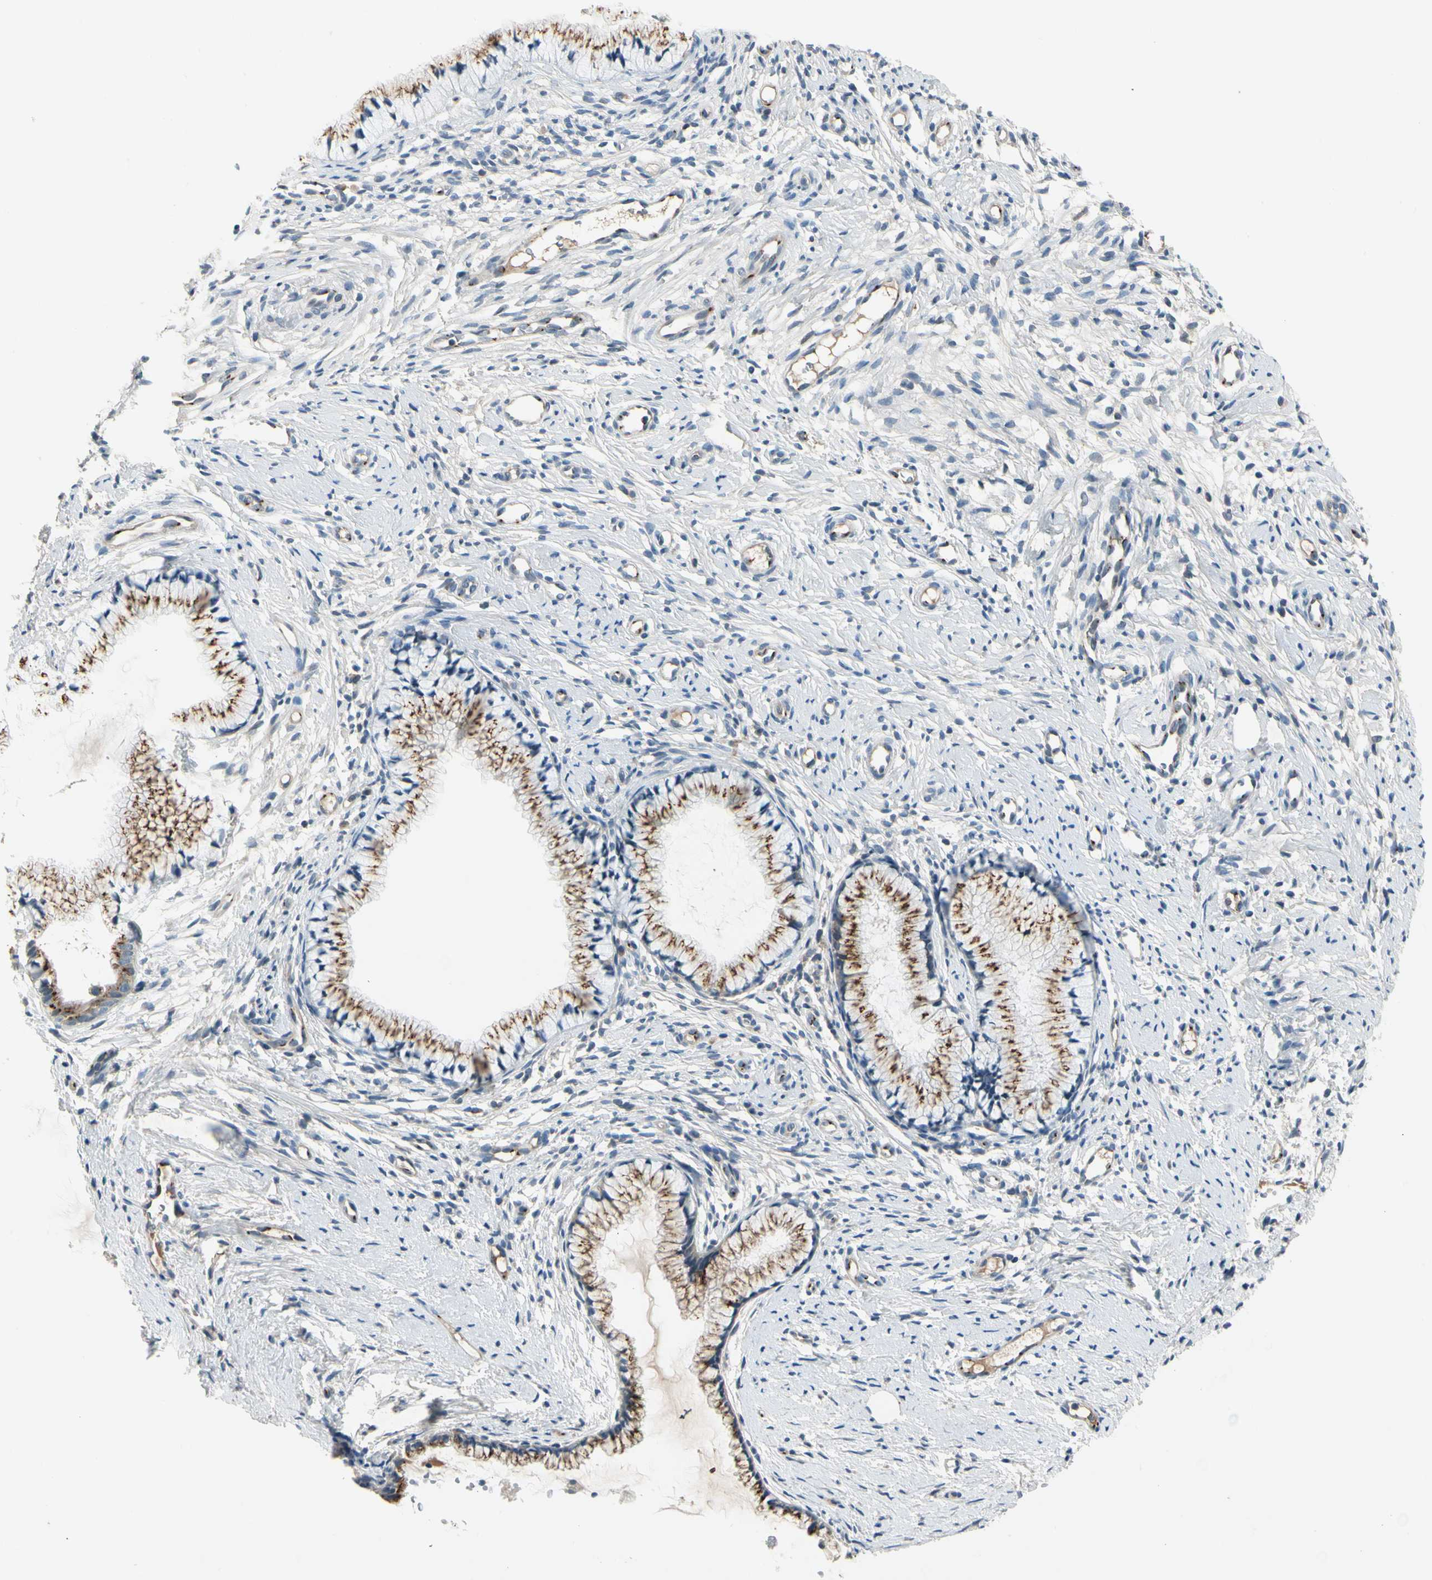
{"staining": {"intensity": "moderate", "quantity": ">75%", "location": "cytoplasmic/membranous"}, "tissue": "cervix", "cell_type": "Glandular cells", "image_type": "normal", "snomed": [{"axis": "morphology", "description": "Normal tissue, NOS"}, {"axis": "topography", "description": "Cervix"}], "caption": "Moderate cytoplasmic/membranous protein positivity is identified in approximately >75% of glandular cells in cervix.", "gene": "MANSC1", "patient": {"sex": "female", "age": 82}}